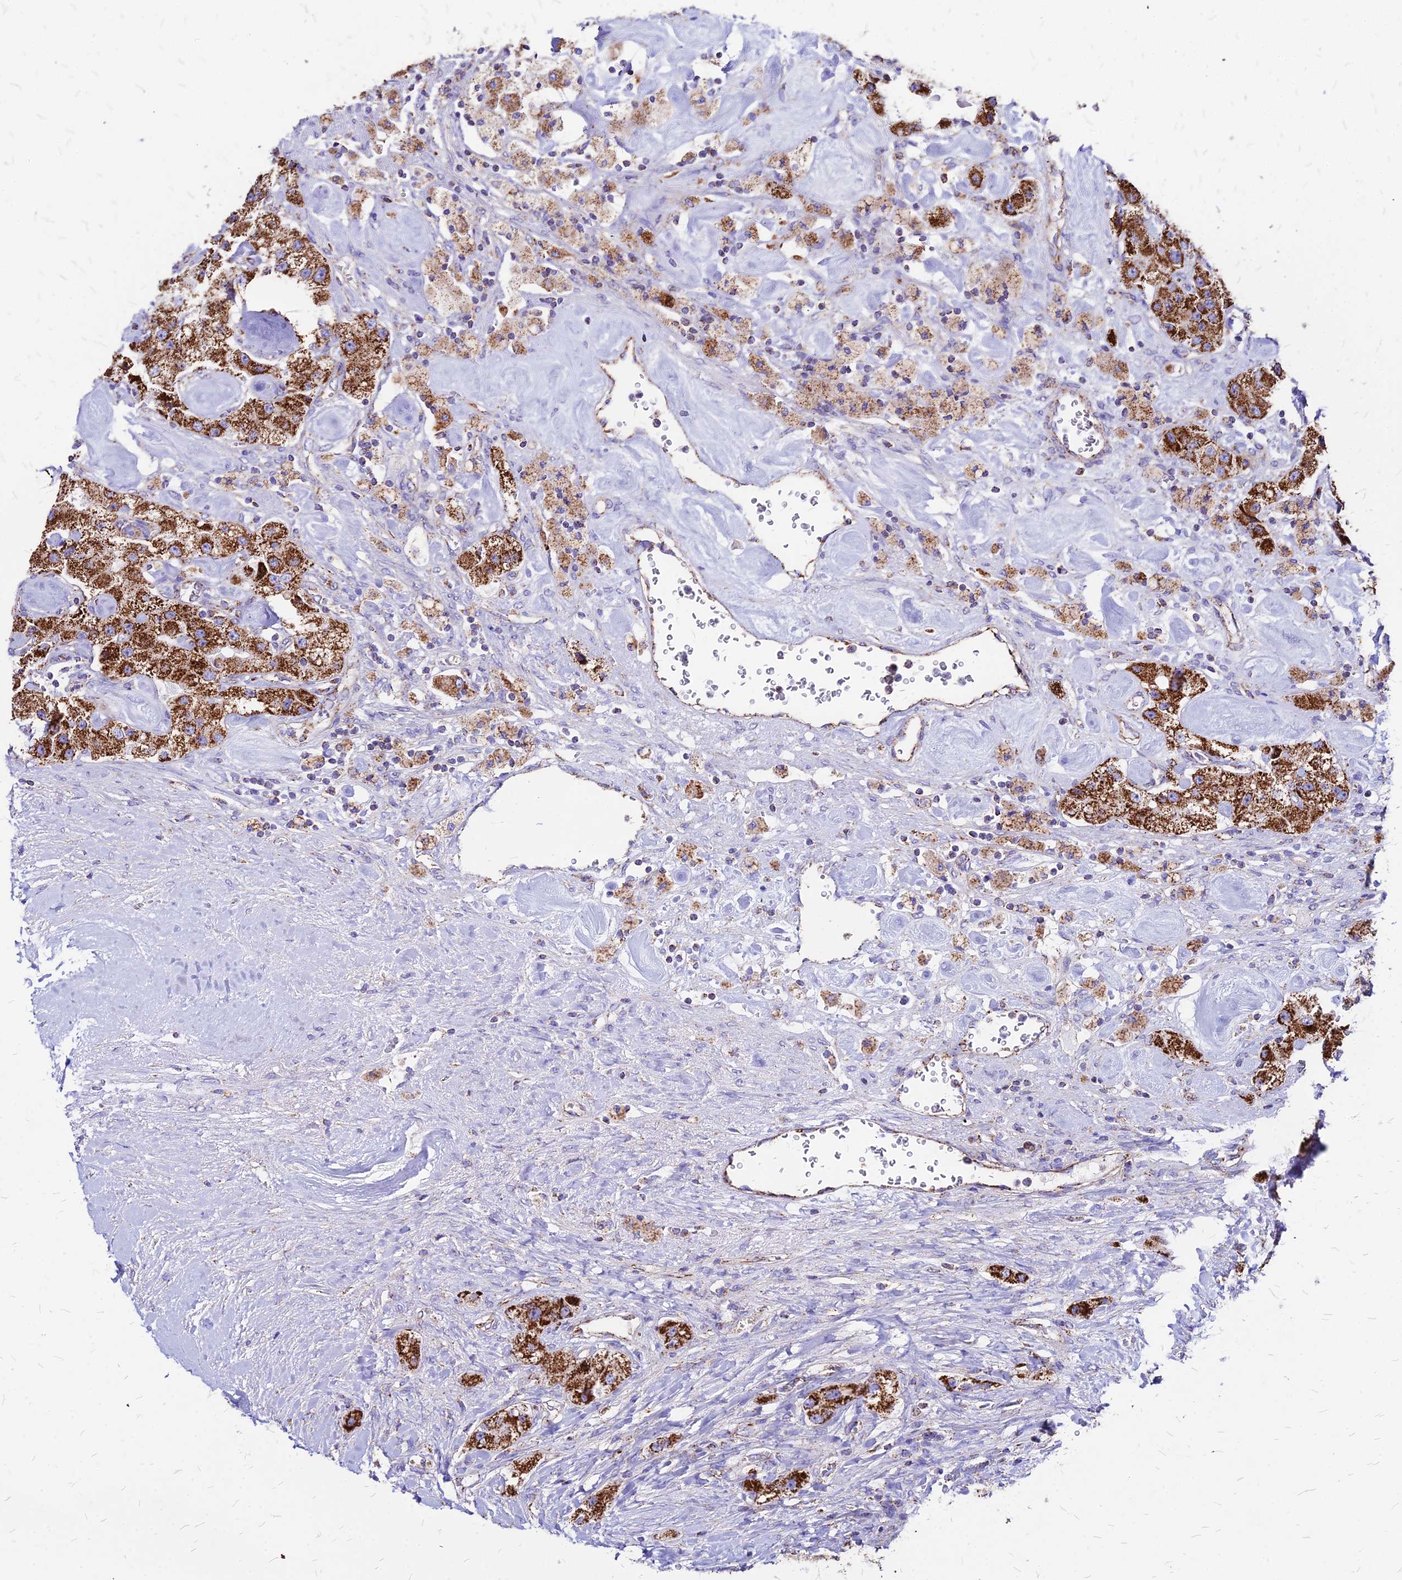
{"staining": {"intensity": "strong", "quantity": ">75%", "location": "cytoplasmic/membranous"}, "tissue": "carcinoid", "cell_type": "Tumor cells", "image_type": "cancer", "snomed": [{"axis": "morphology", "description": "Carcinoid, malignant, NOS"}, {"axis": "topography", "description": "Pancreas"}], "caption": "Protein staining displays strong cytoplasmic/membranous expression in approximately >75% of tumor cells in carcinoid.", "gene": "DLD", "patient": {"sex": "male", "age": 41}}